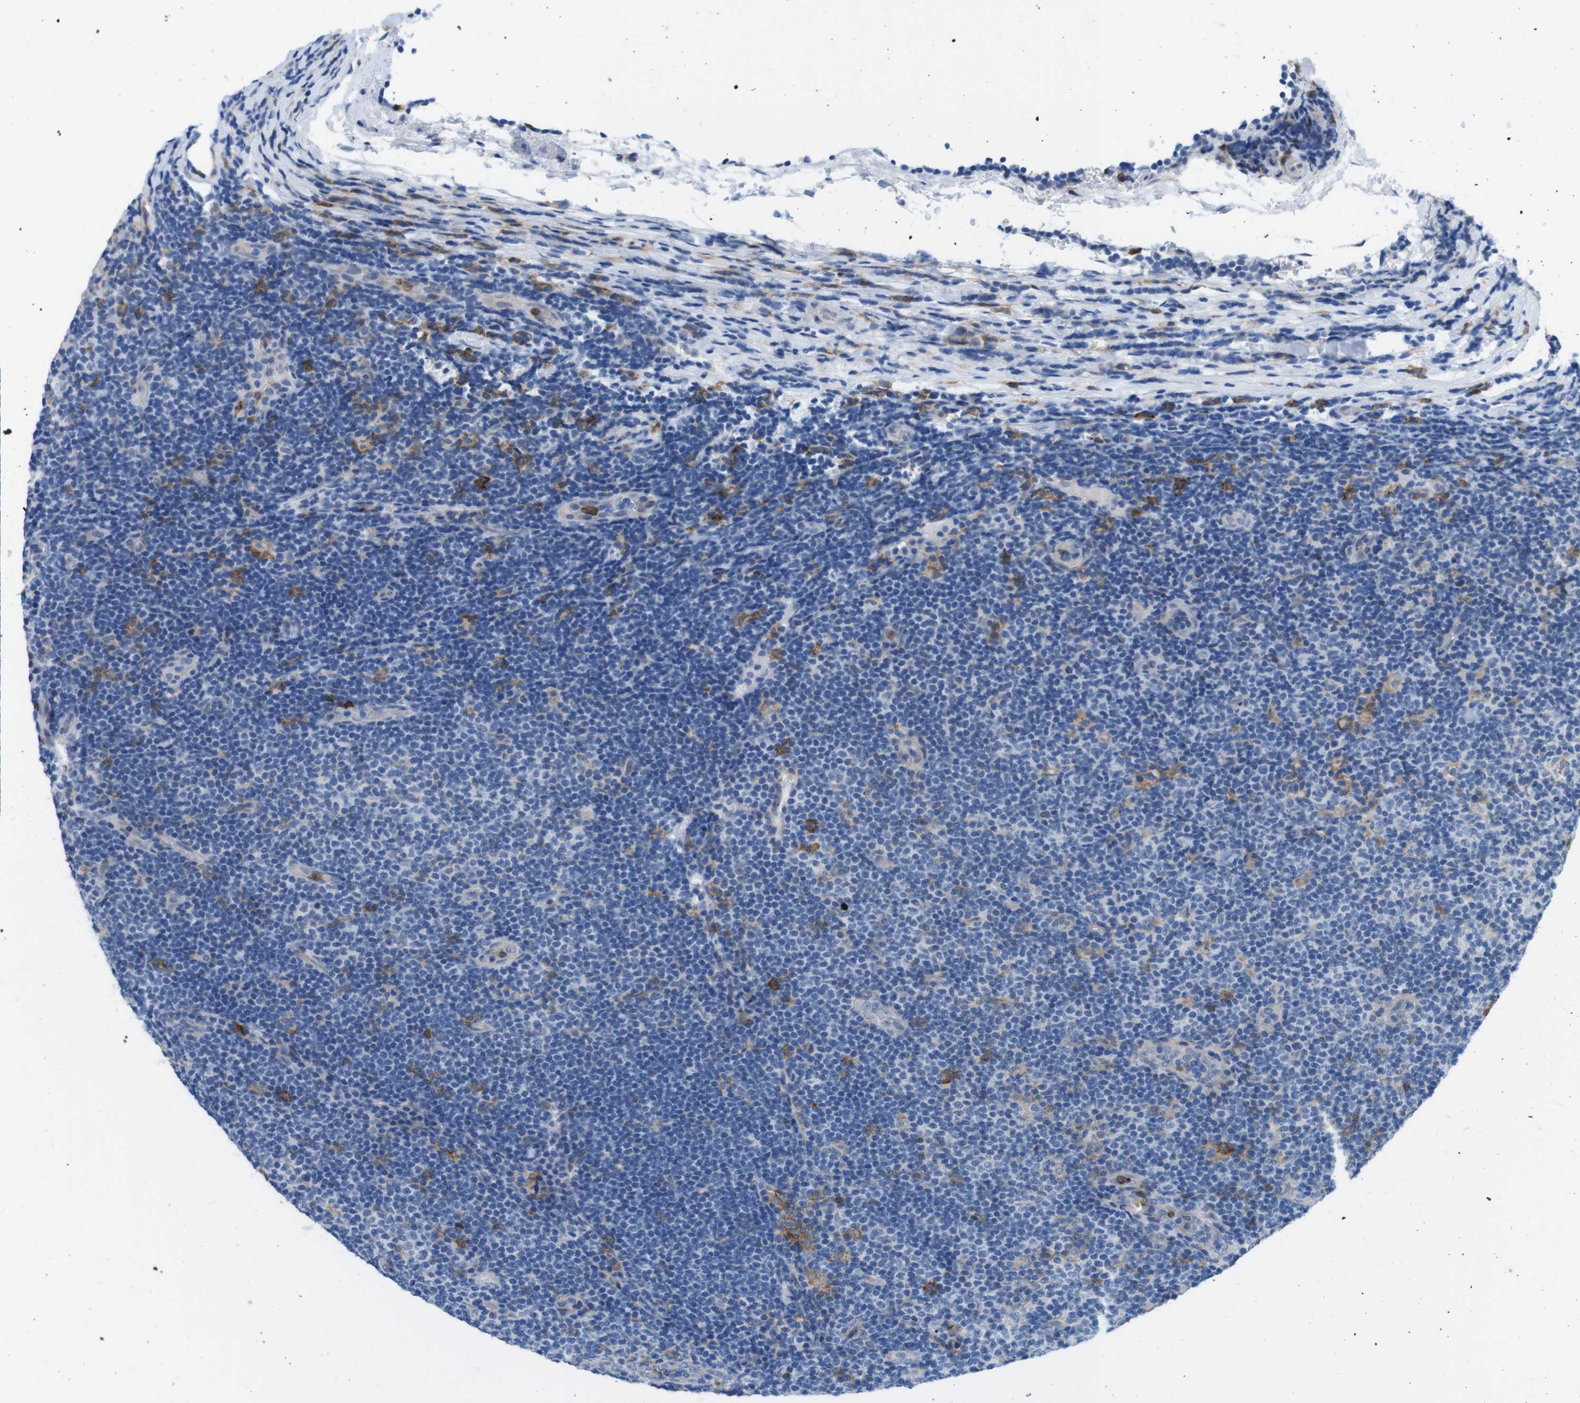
{"staining": {"intensity": "moderate", "quantity": "<25%", "location": "cytoplasmic/membranous"}, "tissue": "lymphoma", "cell_type": "Tumor cells", "image_type": "cancer", "snomed": [{"axis": "morphology", "description": "Malignant lymphoma, non-Hodgkin's type, Low grade"}, {"axis": "topography", "description": "Lymph node"}], "caption": "Human low-grade malignant lymphoma, non-Hodgkin's type stained with a protein marker displays moderate staining in tumor cells.", "gene": "CD300C", "patient": {"sex": "male", "age": 83}}